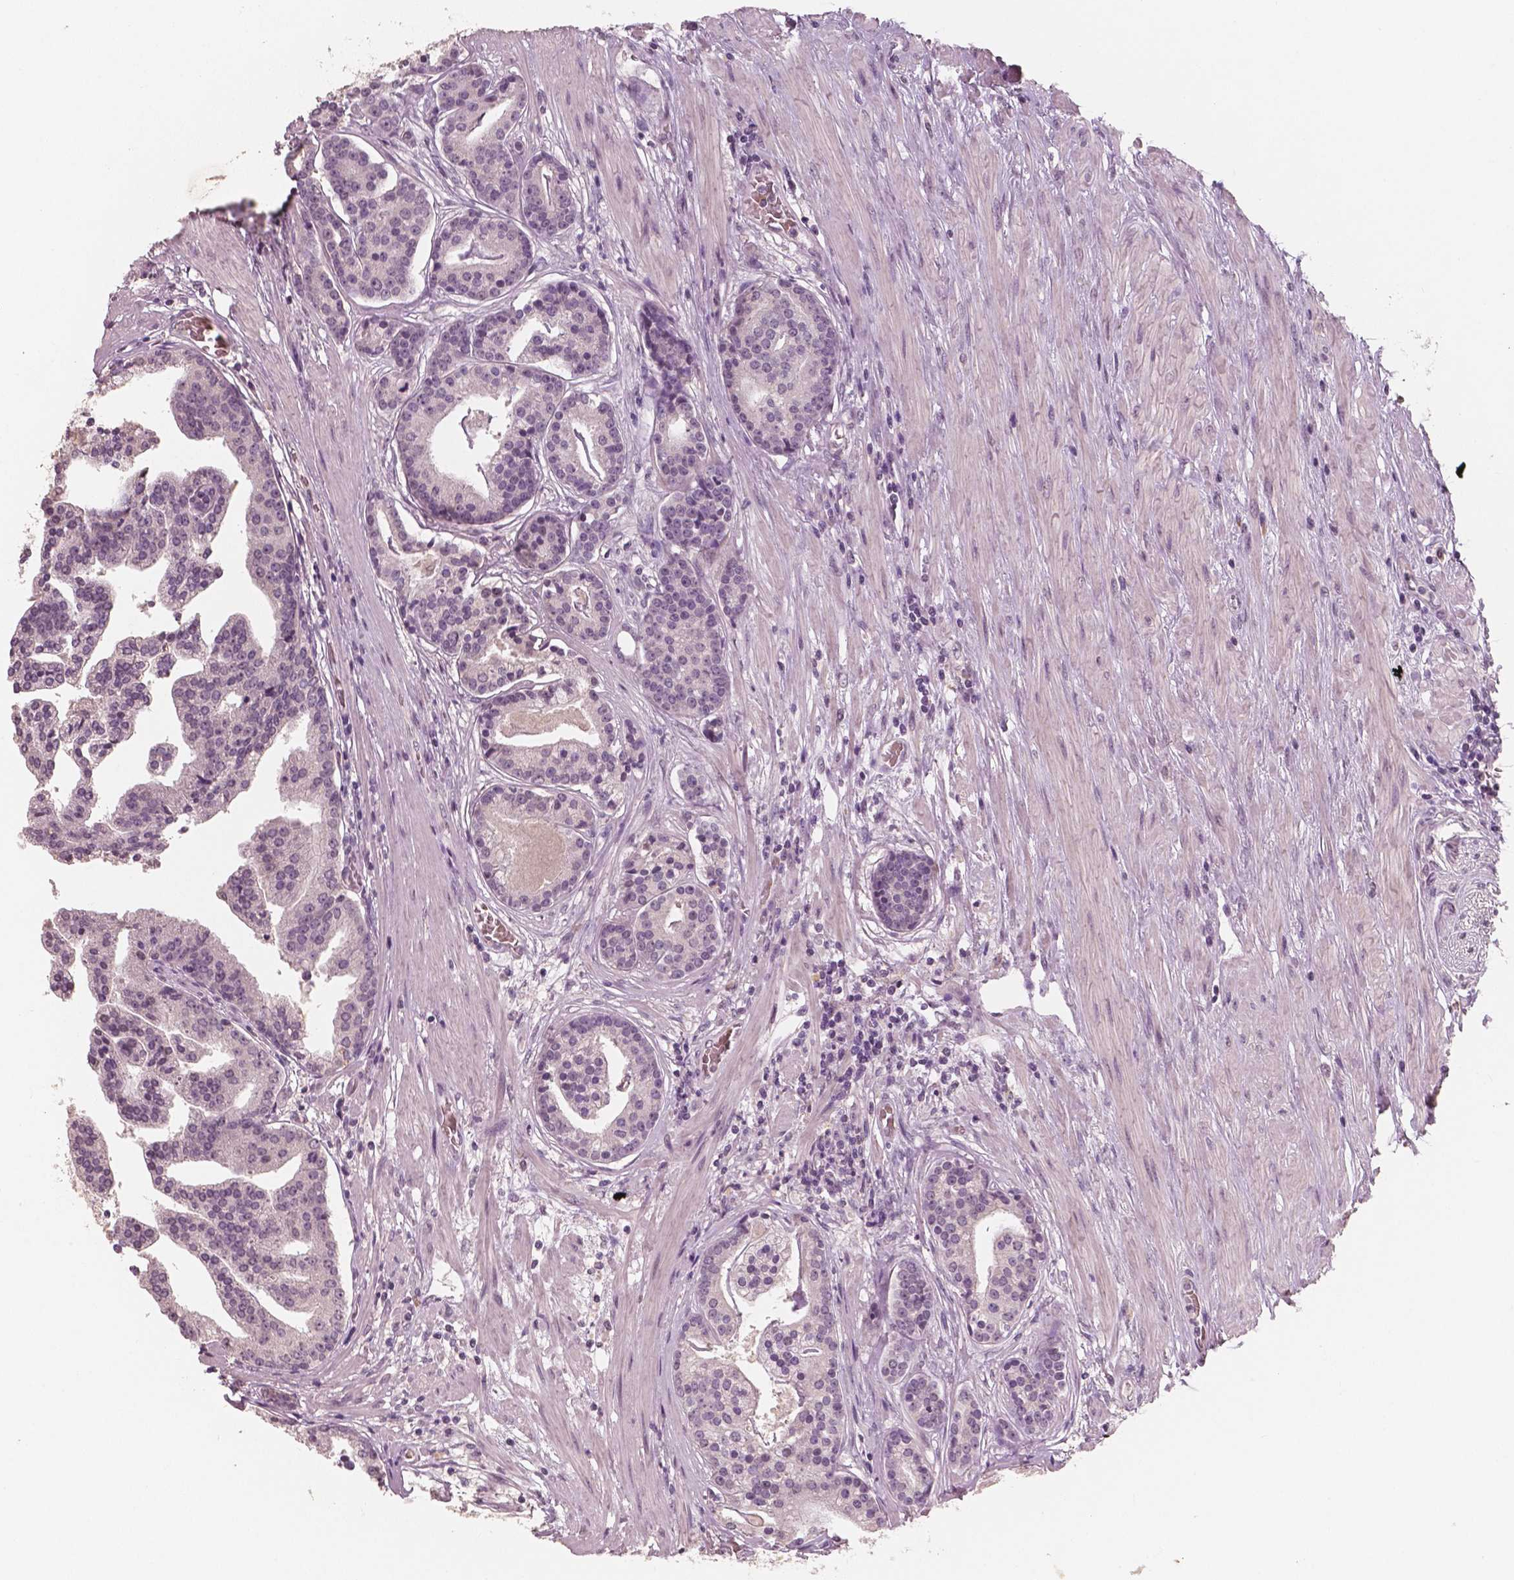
{"staining": {"intensity": "negative", "quantity": "none", "location": "none"}, "tissue": "prostate cancer", "cell_type": "Tumor cells", "image_type": "cancer", "snomed": [{"axis": "morphology", "description": "Adenocarcinoma, NOS"}, {"axis": "topography", "description": "Prostate and seminal vesicle, NOS"}, {"axis": "topography", "description": "Prostate"}], "caption": "High magnification brightfield microscopy of prostate adenocarcinoma stained with DAB (3,3'-diaminobenzidine) (brown) and counterstained with hematoxylin (blue): tumor cells show no significant expression. The staining is performed using DAB (3,3'-diaminobenzidine) brown chromogen with nuclei counter-stained in using hematoxylin.", "gene": "RNASE7", "patient": {"sex": "male", "age": 44}}